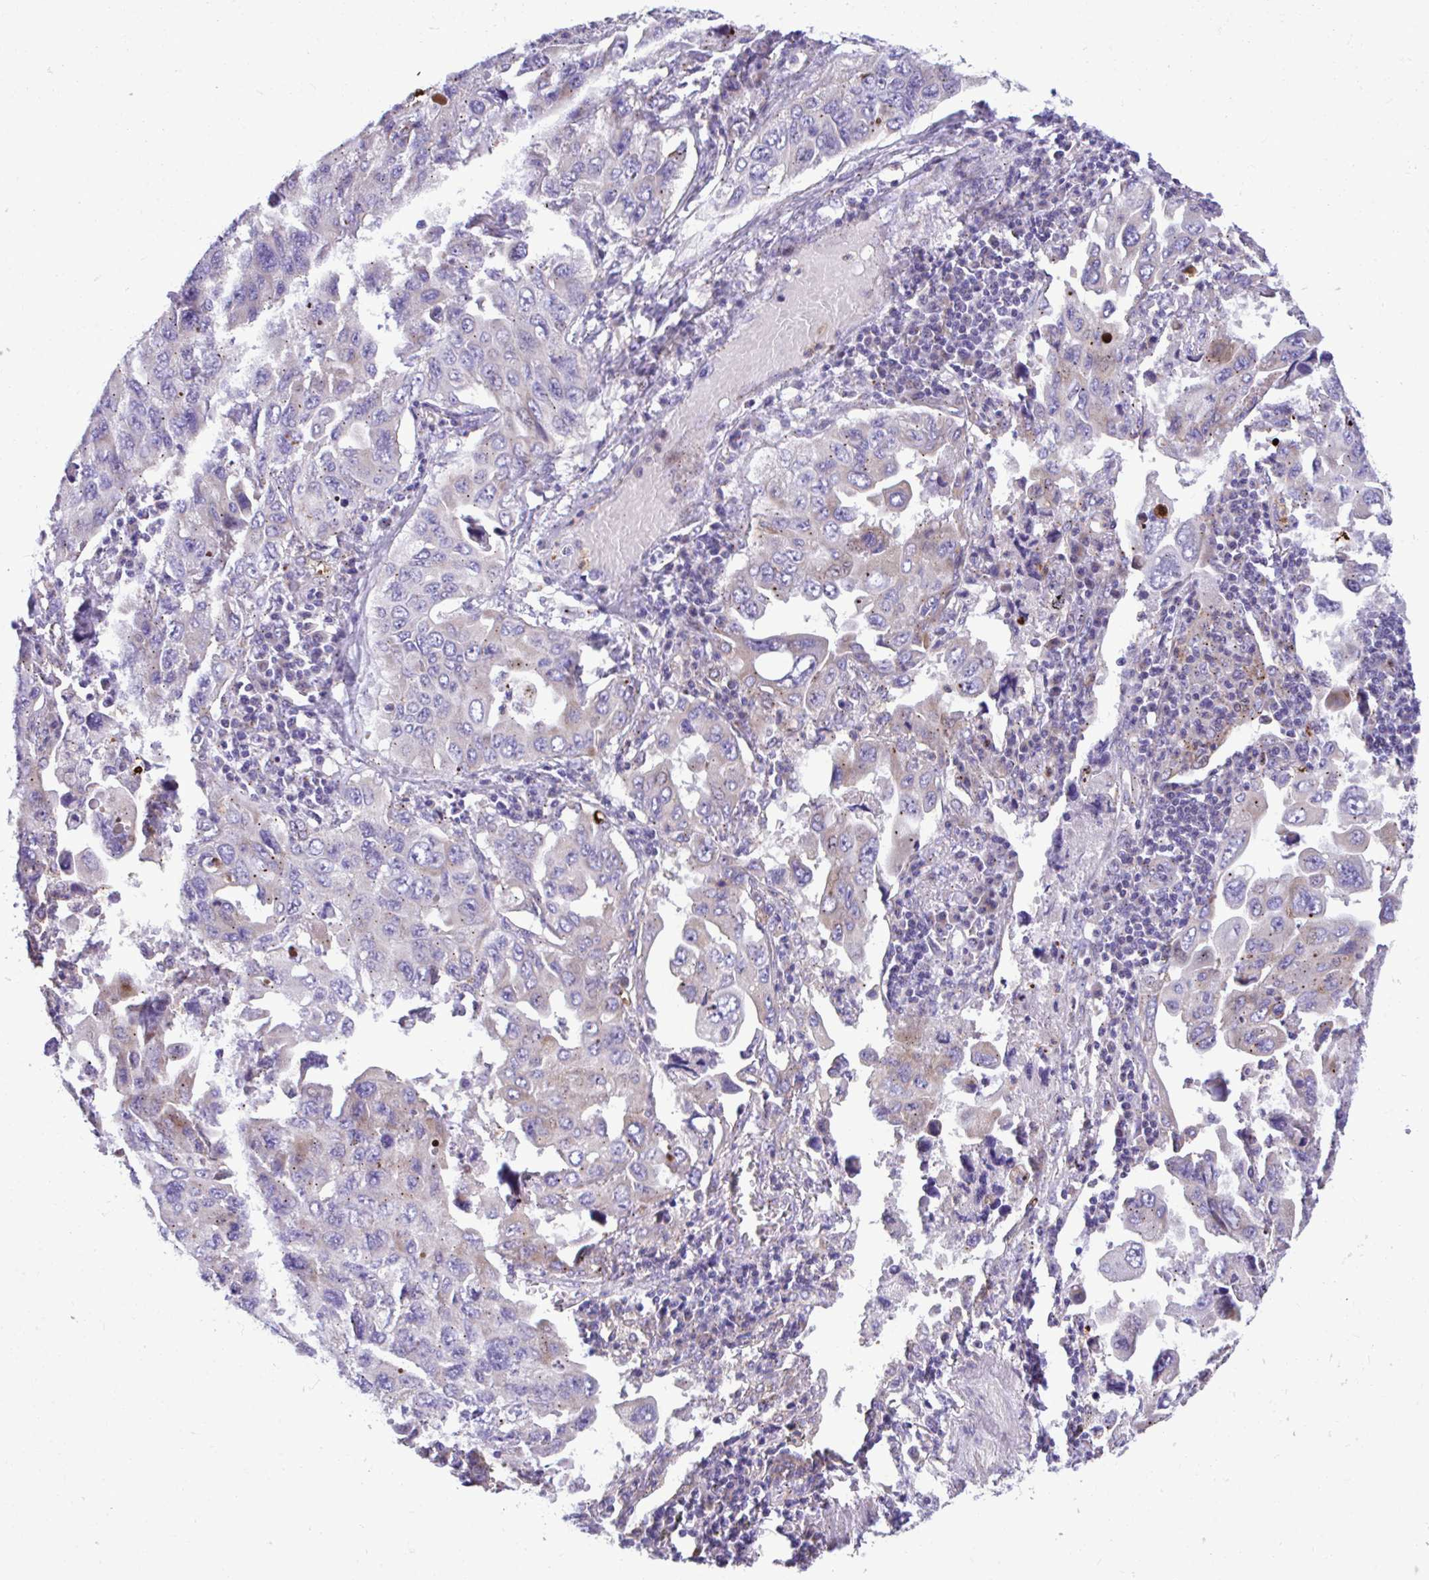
{"staining": {"intensity": "weak", "quantity": "<25%", "location": "cytoplasmic/membranous"}, "tissue": "lung cancer", "cell_type": "Tumor cells", "image_type": "cancer", "snomed": [{"axis": "morphology", "description": "Adenocarcinoma, NOS"}, {"axis": "topography", "description": "Lung"}], "caption": "Adenocarcinoma (lung) was stained to show a protein in brown. There is no significant staining in tumor cells.", "gene": "MRPS16", "patient": {"sex": "male", "age": 64}}